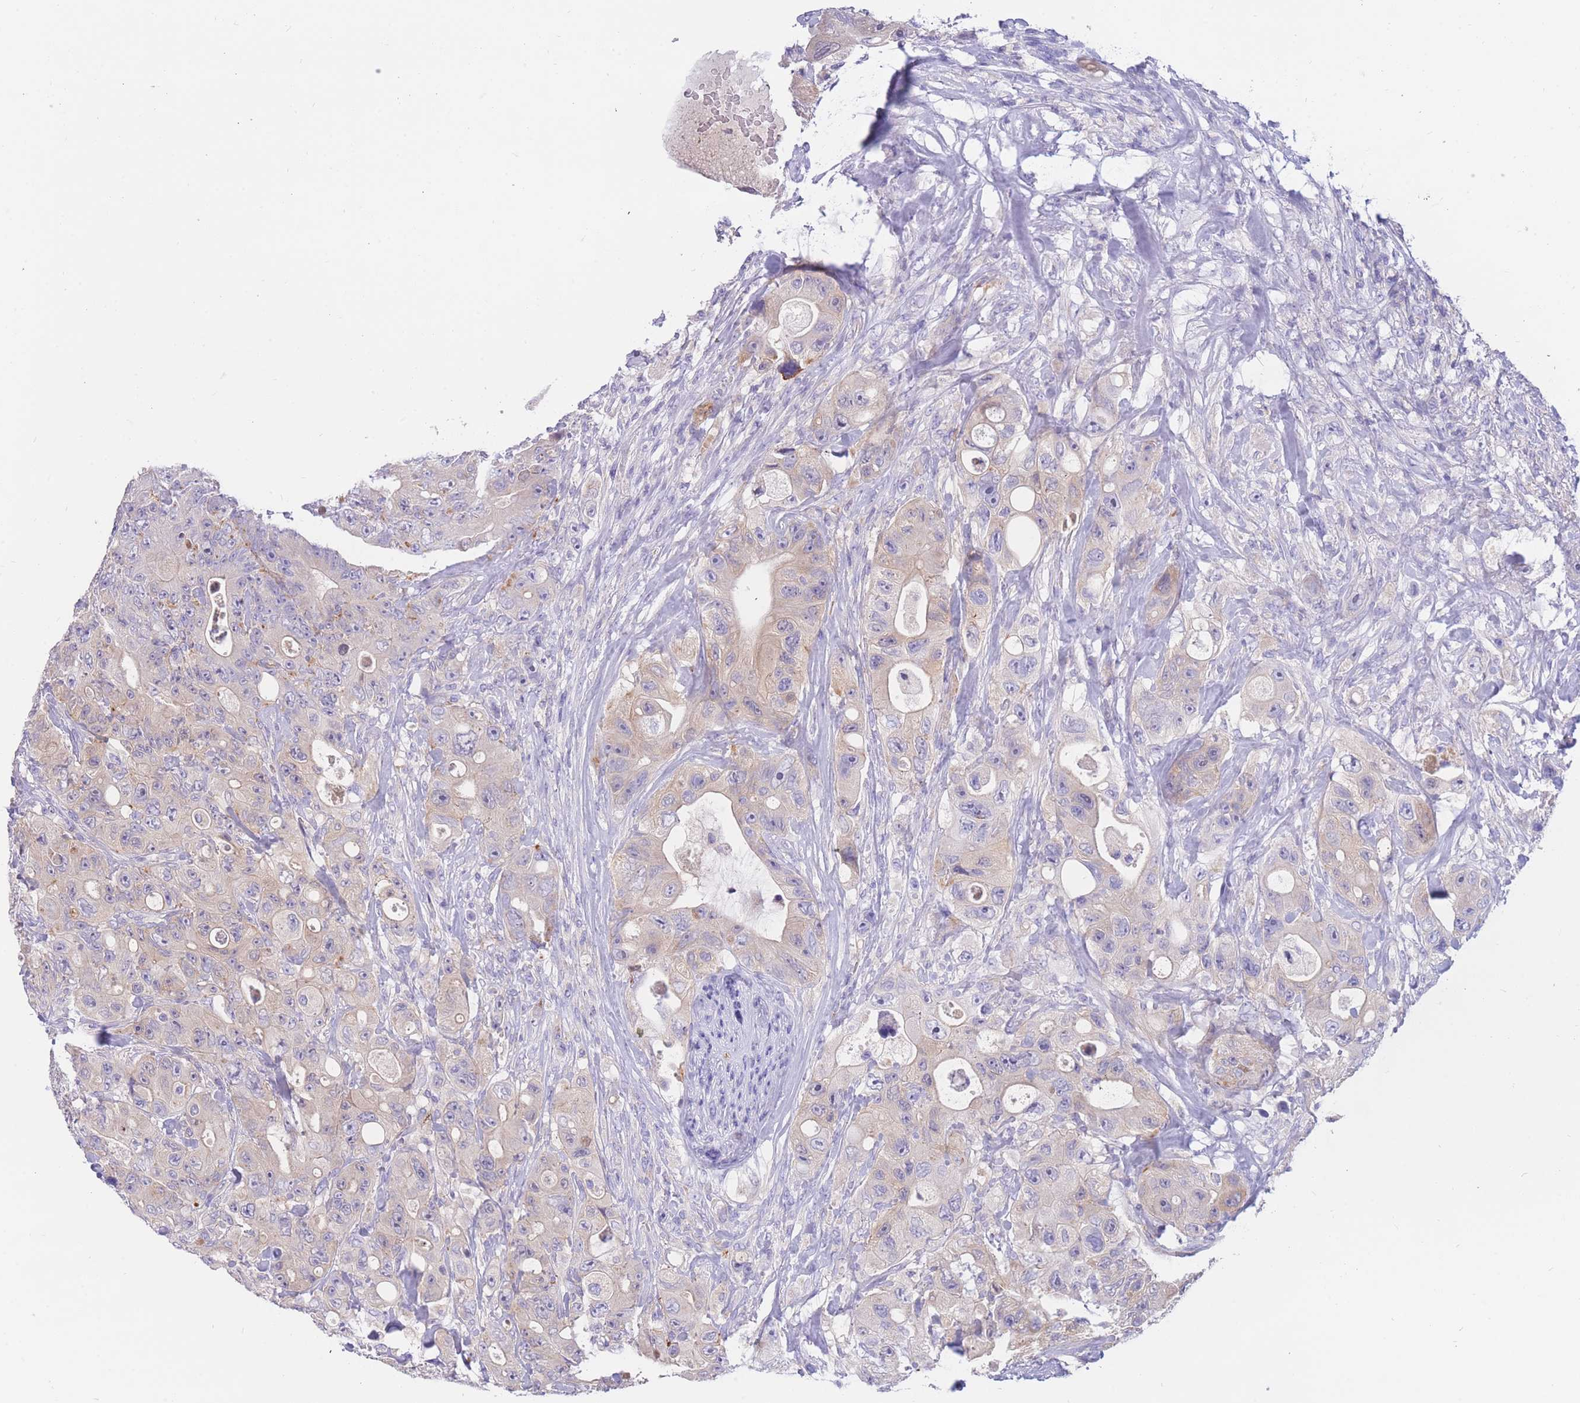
{"staining": {"intensity": "negative", "quantity": "none", "location": "none"}, "tissue": "colorectal cancer", "cell_type": "Tumor cells", "image_type": "cancer", "snomed": [{"axis": "morphology", "description": "Adenocarcinoma, NOS"}, {"axis": "topography", "description": "Colon"}], "caption": "This histopathology image is of colorectal cancer stained with immunohistochemistry (IHC) to label a protein in brown with the nuclei are counter-stained blue. There is no positivity in tumor cells.", "gene": "SULT1A1", "patient": {"sex": "female", "age": 46}}